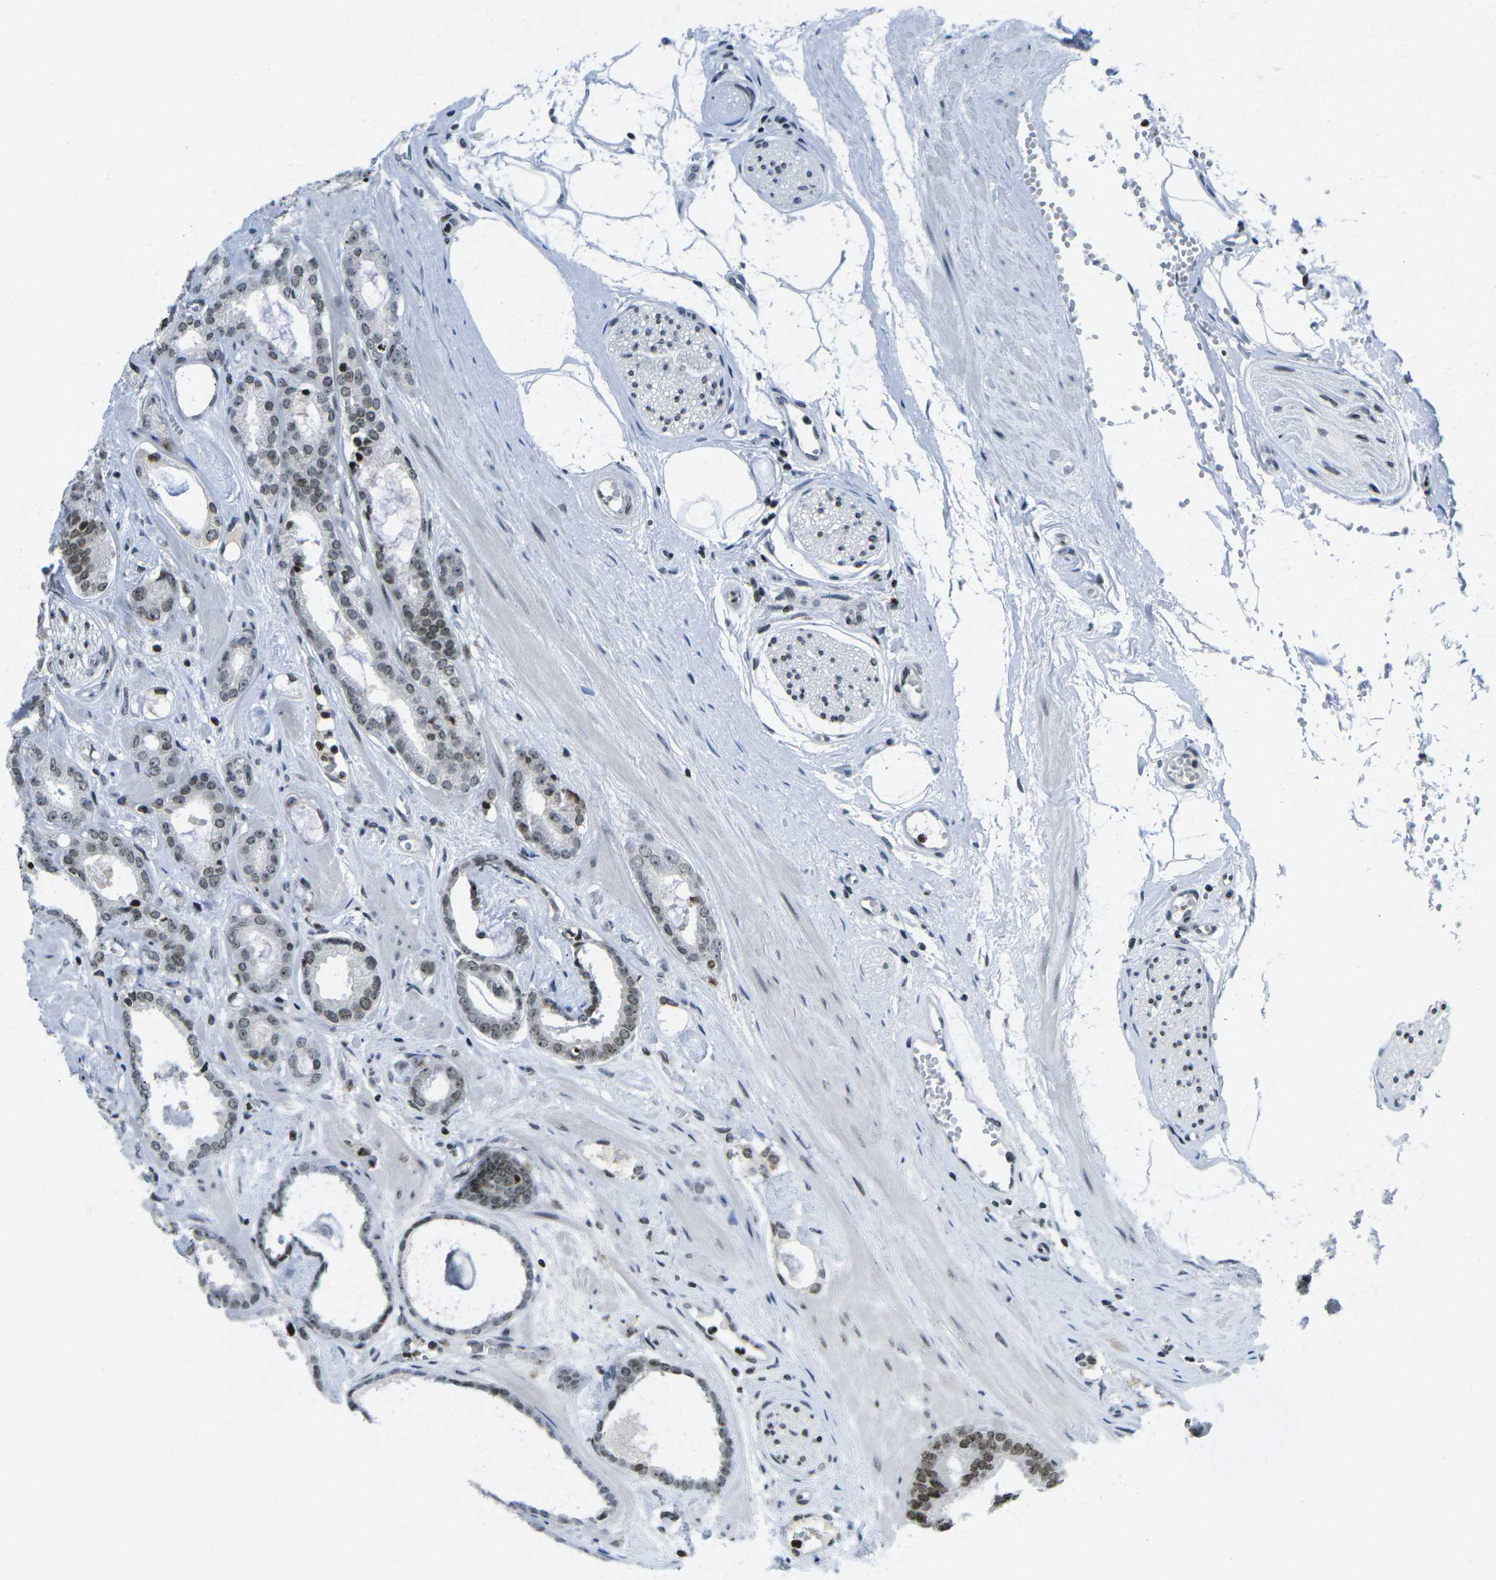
{"staining": {"intensity": "moderate", "quantity": "25%-75%", "location": "nuclear"}, "tissue": "prostate cancer", "cell_type": "Tumor cells", "image_type": "cancer", "snomed": [{"axis": "morphology", "description": "Adenocarcinoma, Low grade"}, {"axis": "topography", "description": "Prostate"}], "caption": "Protein analysis of prostate cancer (low-grade adenocarcinoma) tissue shows moderate nuclear expression in approximately 25%-75% of tumor cells. The staining was performed using DAB to visualize the protein expression in brown, while the nuclei were stained in blue with hematoxylin (Magnification: 20x).", "gene": "EME1", "patient": {"sex": "male", "age": 53}}